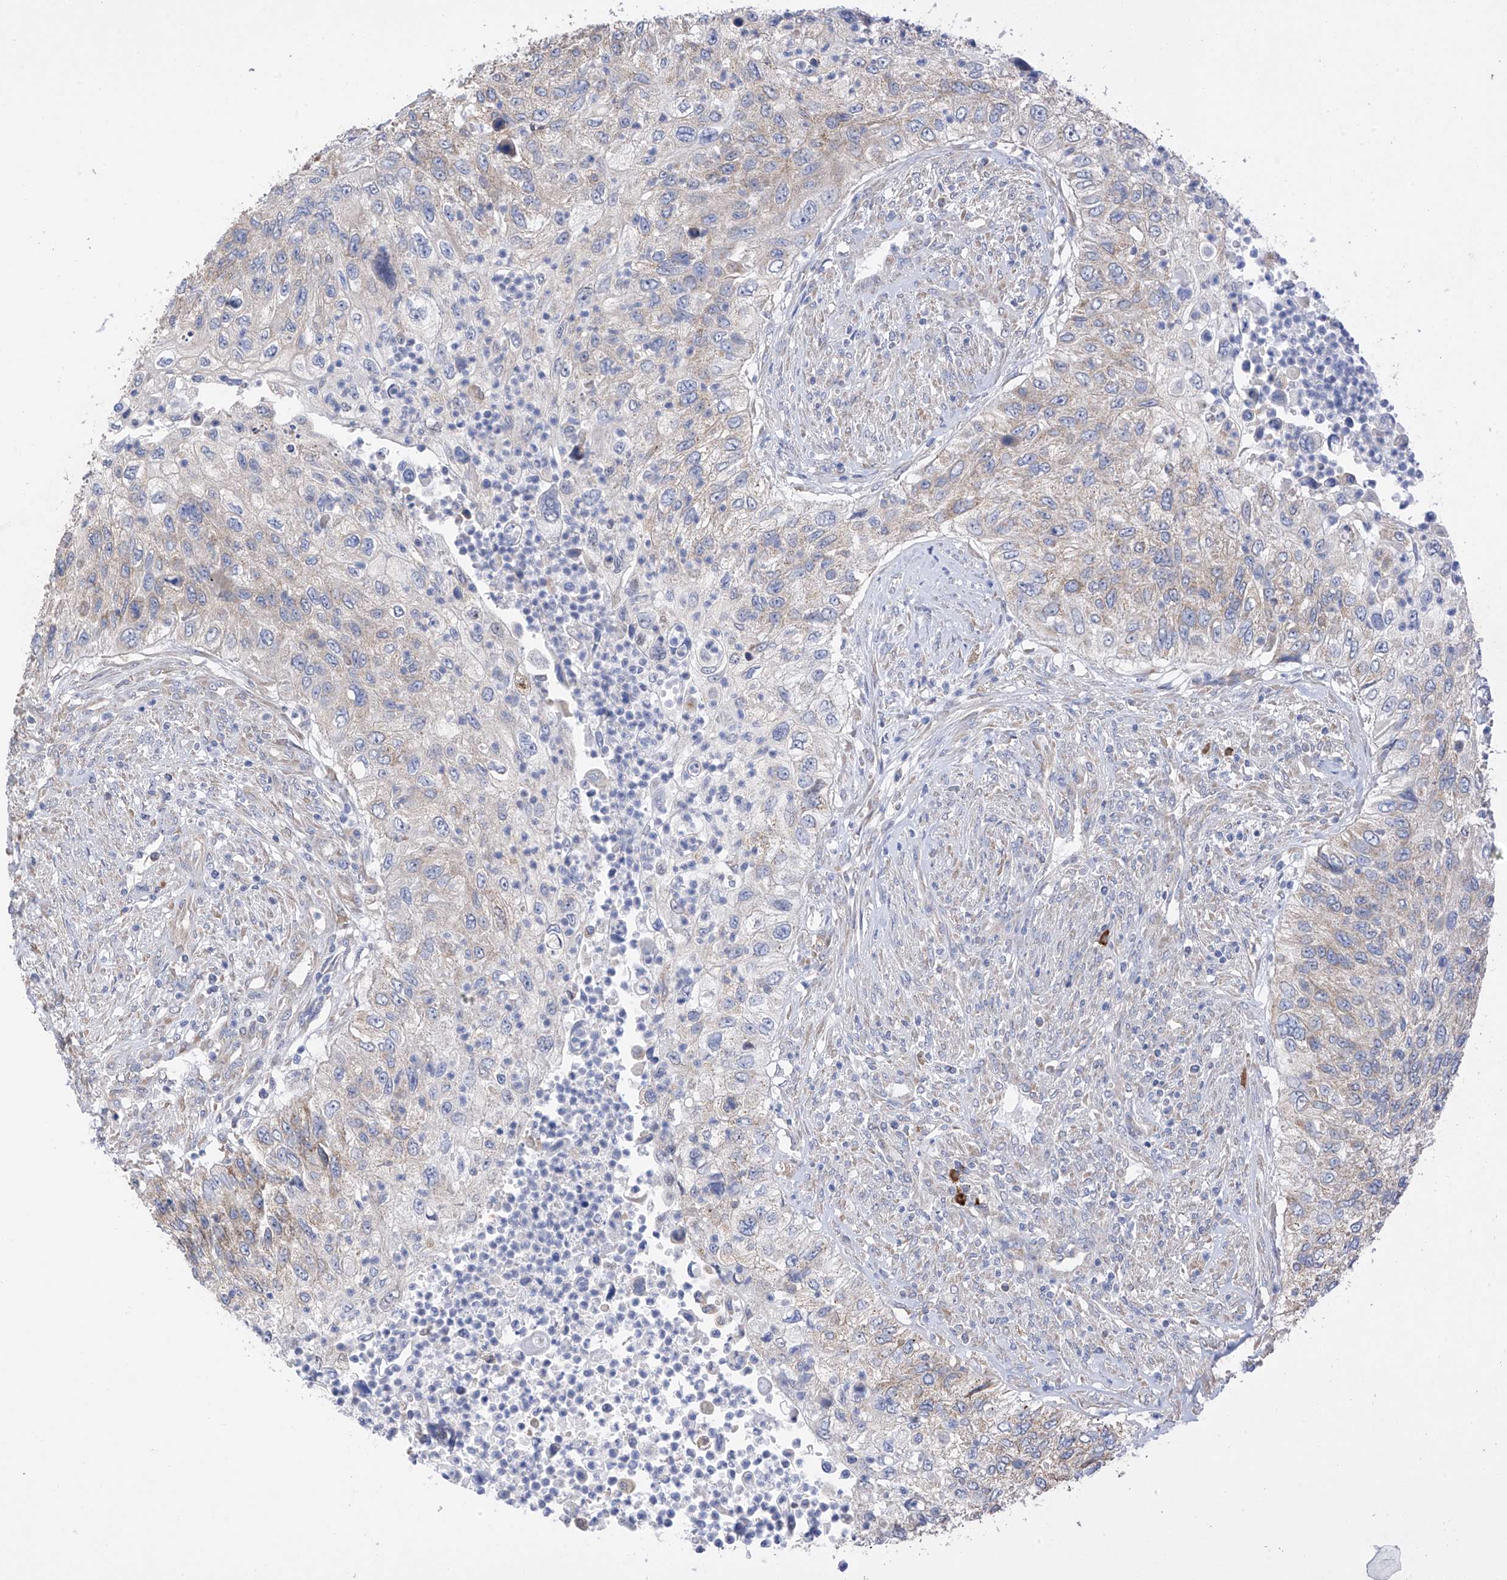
{"staining": {"intensity": "negative", "quantity": "none", "location": "none"}, "tissue": "urothelial cancer", "cell_type": "Tumor cells", "image_type": "cancer", "snomed": [{"axis": "morphology", "description": "Urothelial carcinoma, High grade"}, {"axis": "topography", "description": "Urinary bladder"}], "caption": "Tumor cells are negative for protein expression in human urothelial cancer.", "gene": "REC8", "patient": {"sex": "female", "age": 60}}